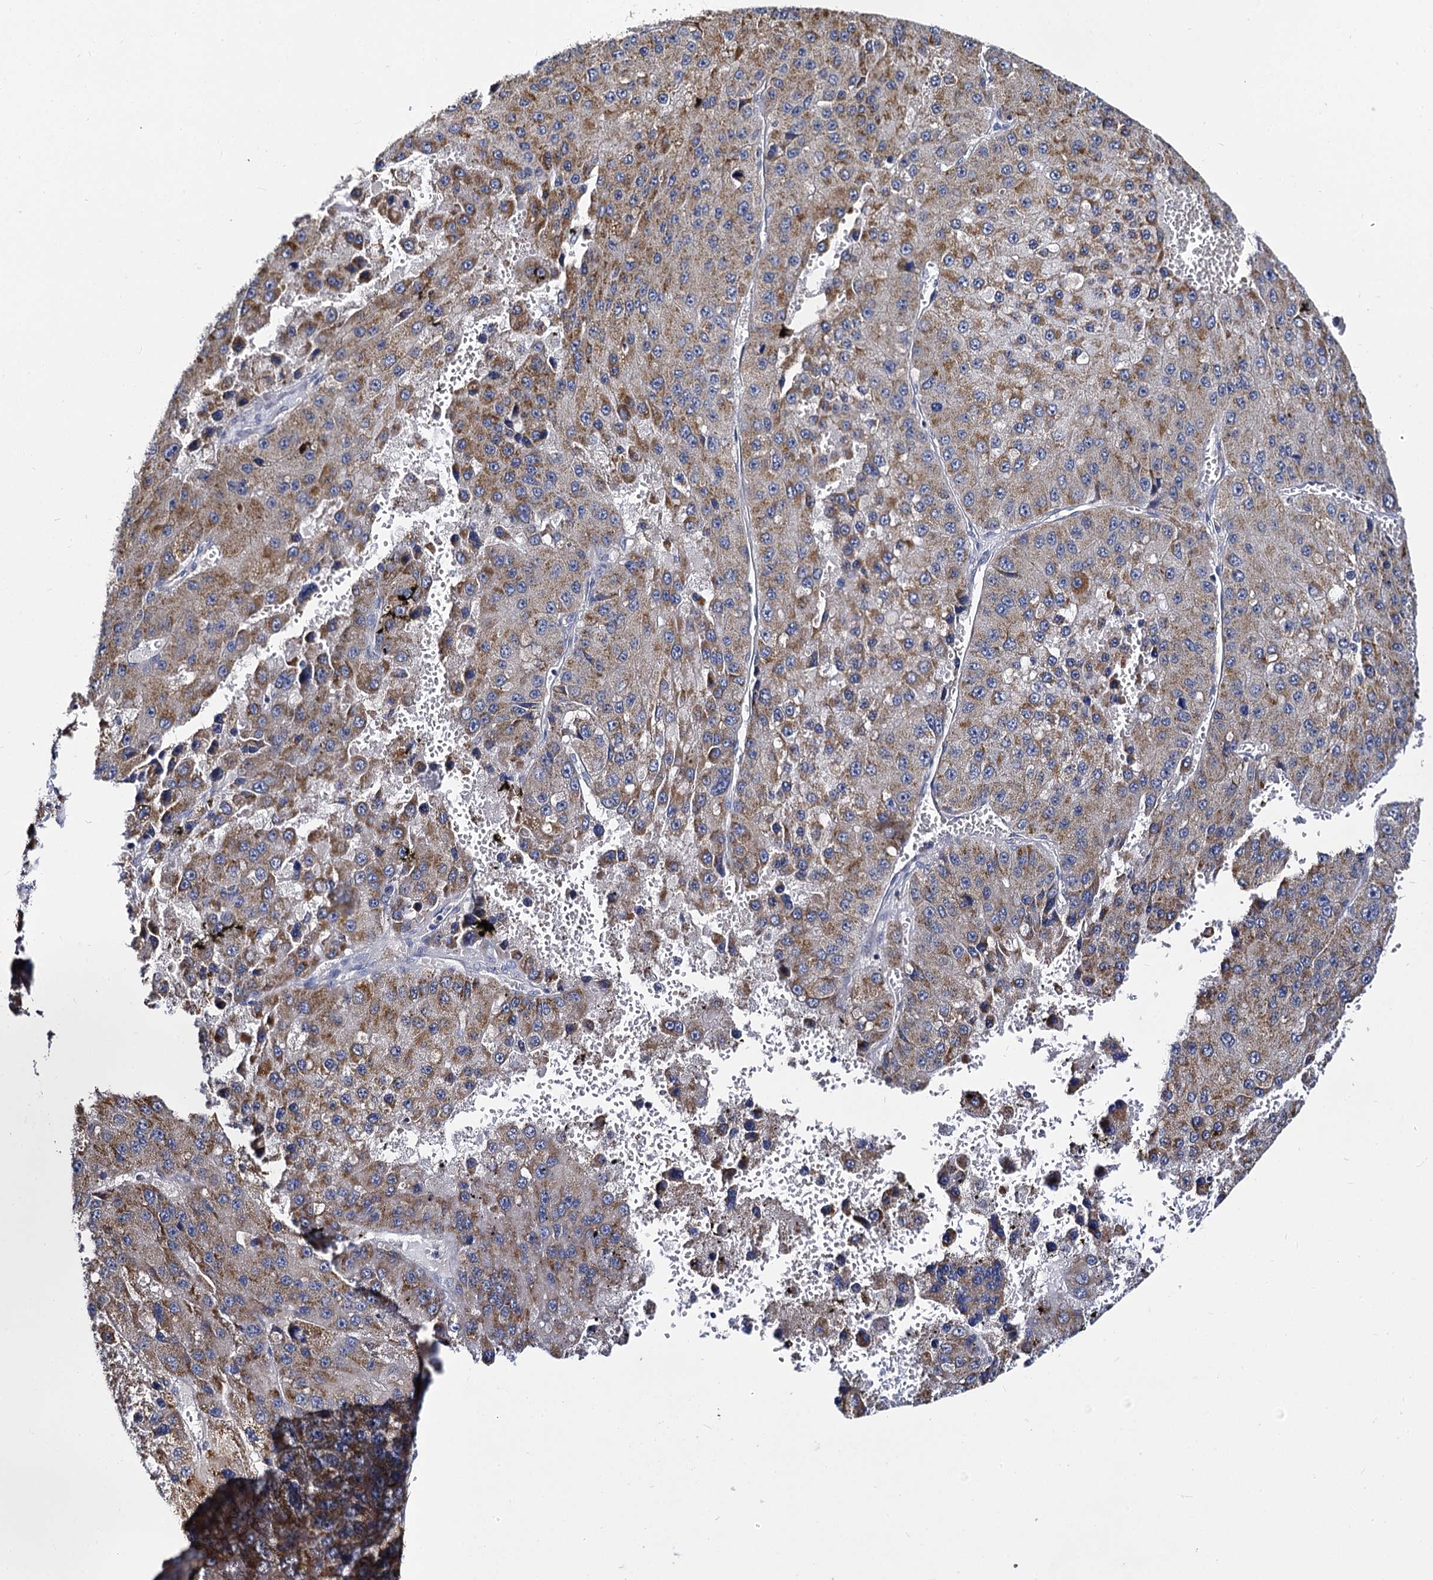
{"staining": {"intensity": "moderate", "quantity": ">75%", "location": "cytoplasmic/membranous"}, "tissue": "liver cancer", "cell_type": "Tumor cells", "image_type": "cancer", "snomed": [{"axis": "morphology", "description": "Carcinoma, Hepatocellular, NOS"}, {"axis": "topography", "description": "Liver"}], "caption": "Immunohistochemical staining of hepatocellular carcinoma (liver) exhibits moderate cytoplasmic/membranous protein positivity in about >75% of tumor cells.", "gene": "PANX2", "patient": {"sex": "female", "age": 73}}